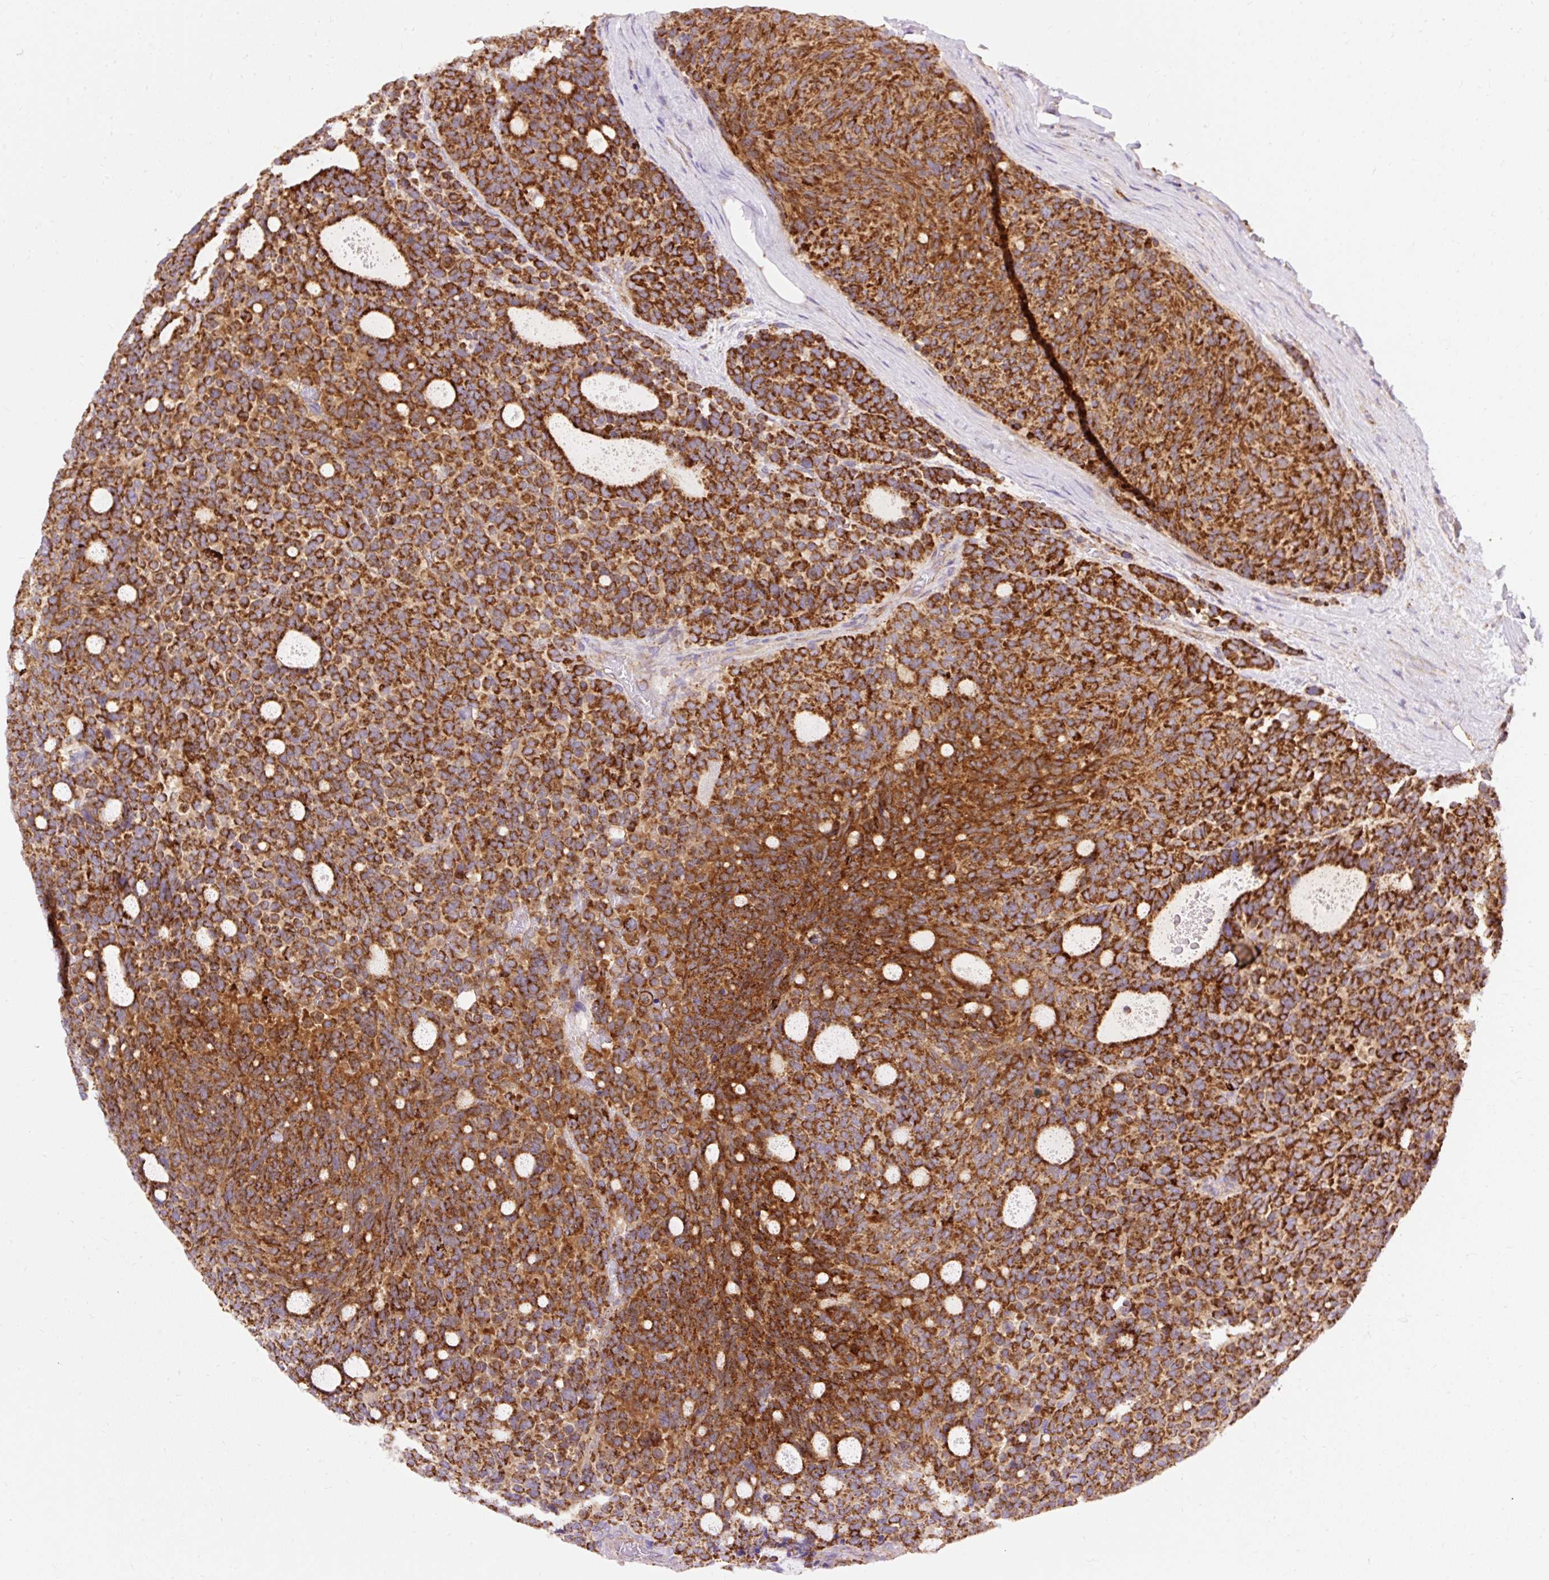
{"staining": {"intensity": "strong", "quantity": ">75%", "location": "cytoplasmic/membranous"}, "tissue": "carcinoid", "cell_type": "Tumor cells", "image_type": "cancer", "snomed": [{"axis": "morphology", "description": "Carcinoid, malignant, NOS"}, {"axis": "topography", "description": "Pancreas"}], "caption": "Tumor cells demonstrate high levels of strong cytoplasmic/membranous expression in approximately >75% of cells in human malignant carcinoid.", "gene": "CEP290", "patient": {"sex": "female", "age": 54}}